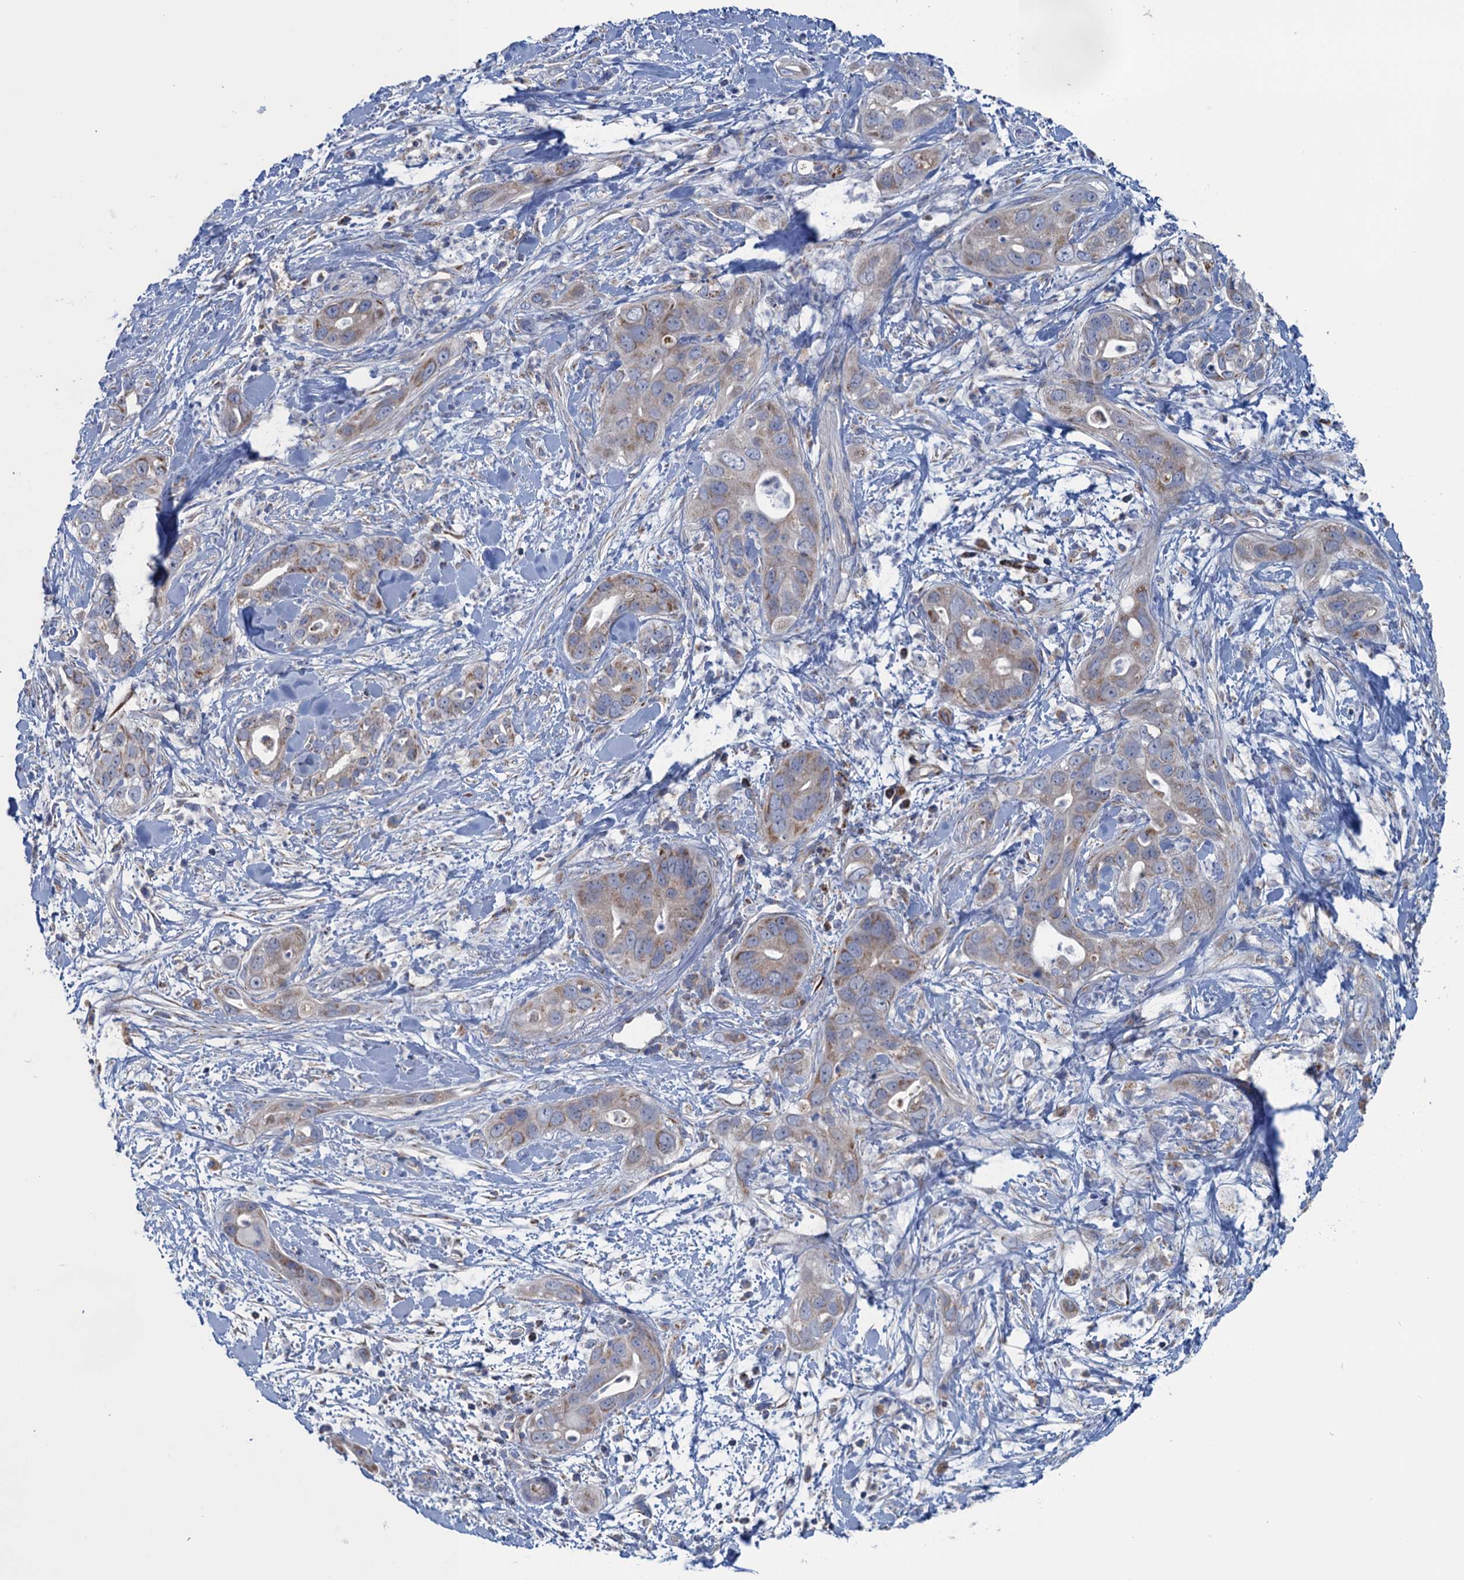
{"staining": {"intensity": "weak", "quantity": "25%-75%", "location": "cytoplasmic/membranous"}, "tissue": "pancreatic cancer", "cell_type": "Tumor cells", "image_type": "cancer", "snomed": [{"axis": "morphology", "description": "Adenocarcinoma, NOS"}, {"axis": "topography", "description": "Pancreas"}], "caption": "Adenocarcinoma (pancreatic) was stained to show a protein in brown. There is low levels of weak cytoplasmic/membranous staining in approximately 25%-75% of tumor cells.", "gene": "GTPBP3", "patient": {"sex": "female", "age": 78}}